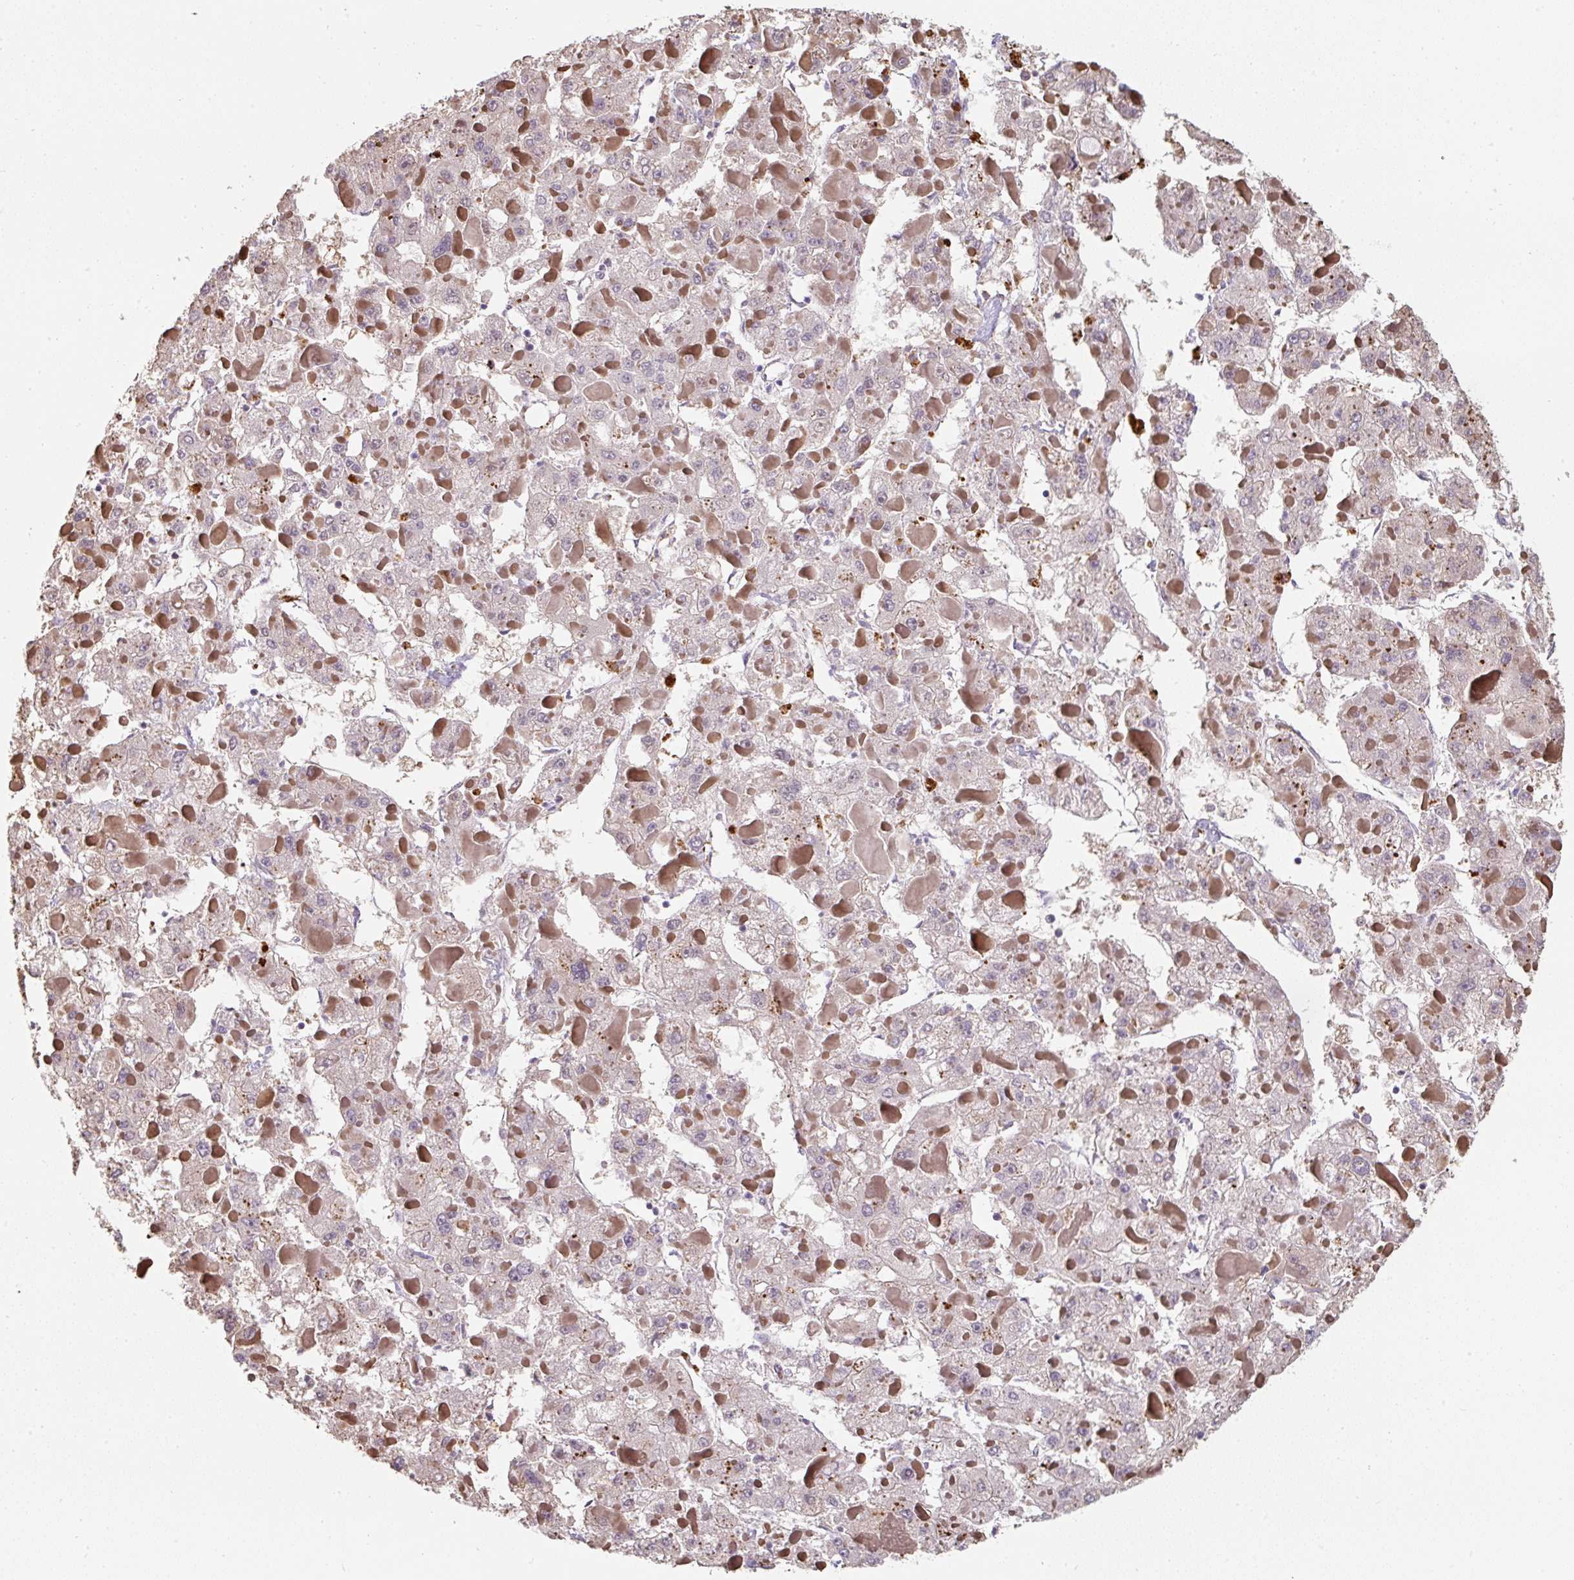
{"staining": {"intensity": "negative", "quantity": "none", "location": "none"}, "tissue": "liver cancer", "cell_type": "Tumor cells", "image_type": "cancer", "snomed": [{"axis": "morphology", "description": "Carcinoma, Hepatocellular, NOS"}, {"axis": "topography", "description": "Liver"}], "caption": "A photomicrograph of liver cancer stained for a protein shows no brown staining in tumor cells. (DAB (3,3'-diaminobenzidine) immunohistochemistry visualized using brightfield microscopy, high magnification).", "gene": "ST13", "patient": {"sex": "female", "age": 73}}